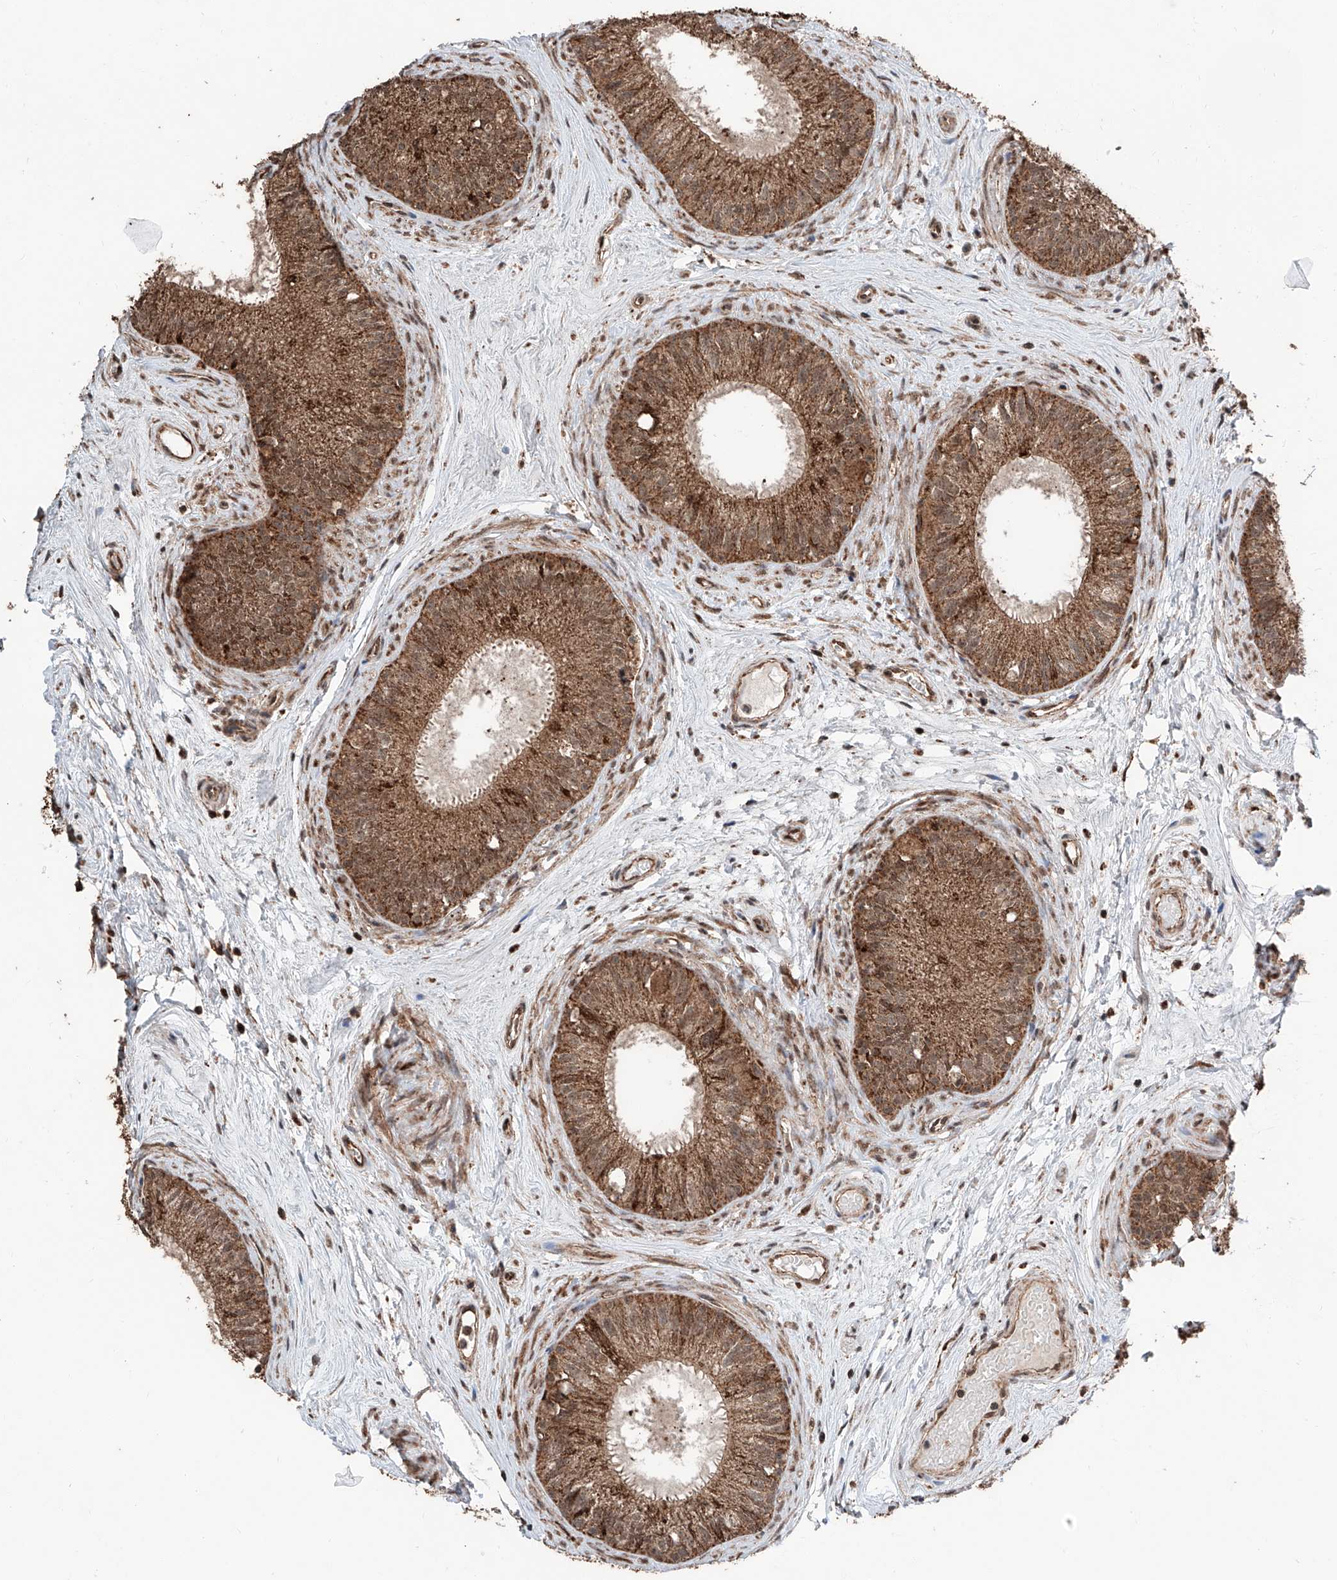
{"staining": {"intensity": "strong", "quantity": ">75%", "location": "cytoplasmic/membranous"}, "tissue": "epididymis", "cell_type": "Glandular cells", "image_type": "normal", "snomed": [{"axis": "morphology", "description": "Normal tissue, NOS"}, {"axis": "topography", "description": "Epididymis"}], "caption": "Epididymis stained with DAB immunohistochemistry reveals high levels of strong cytoplasmic/membranous staining in about >75% of glandular cells.", "gene": "ZNF445", "patient": {"sex": "male", "age": 71}}